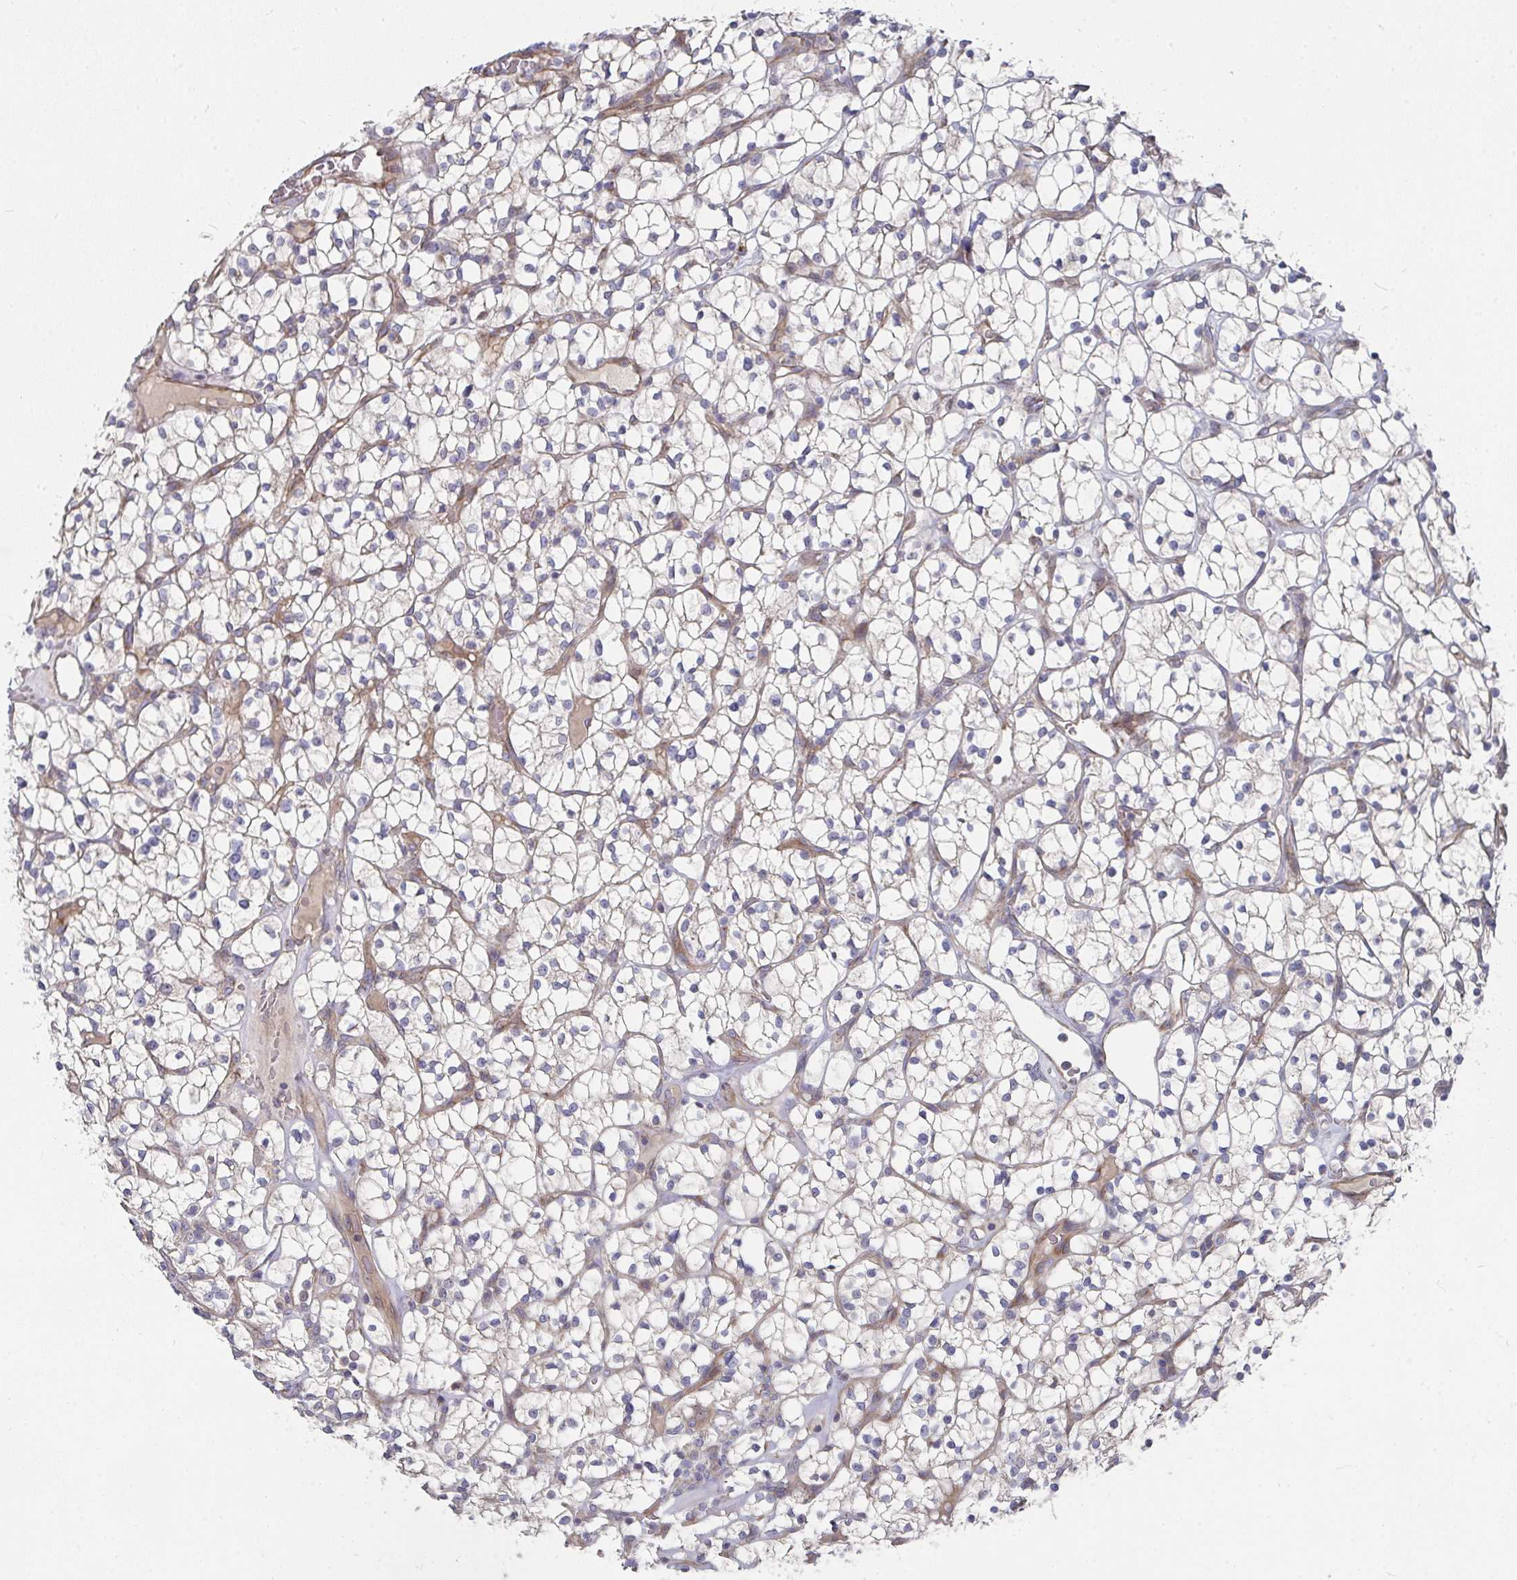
{"staining": {"intensity": "weak", "quantity": "25%-75%", "location": "cytoplasmic/membranous"}, "tissue": "renal cancer", "cell_type": "Tumor cells", "image_type": "cancer", "snomed": [{"axis": "morphology", "description": "Adenocarcinoma, NOS"}, {"axis": "topography", "description": "Kidney"}], "caption": "The histopathology image reveals a brown stain indicating the presence of a protein in the cytoplasmic/membranous of tumor cells in renal cancer (adenocarcinoma). Using DAB (brown) and hematoxylin (blue) stains, captured at high magnification using brightfield microscopy.", "gene": "RHEBL1", "patient": {"sex": "female", "age": 64}}